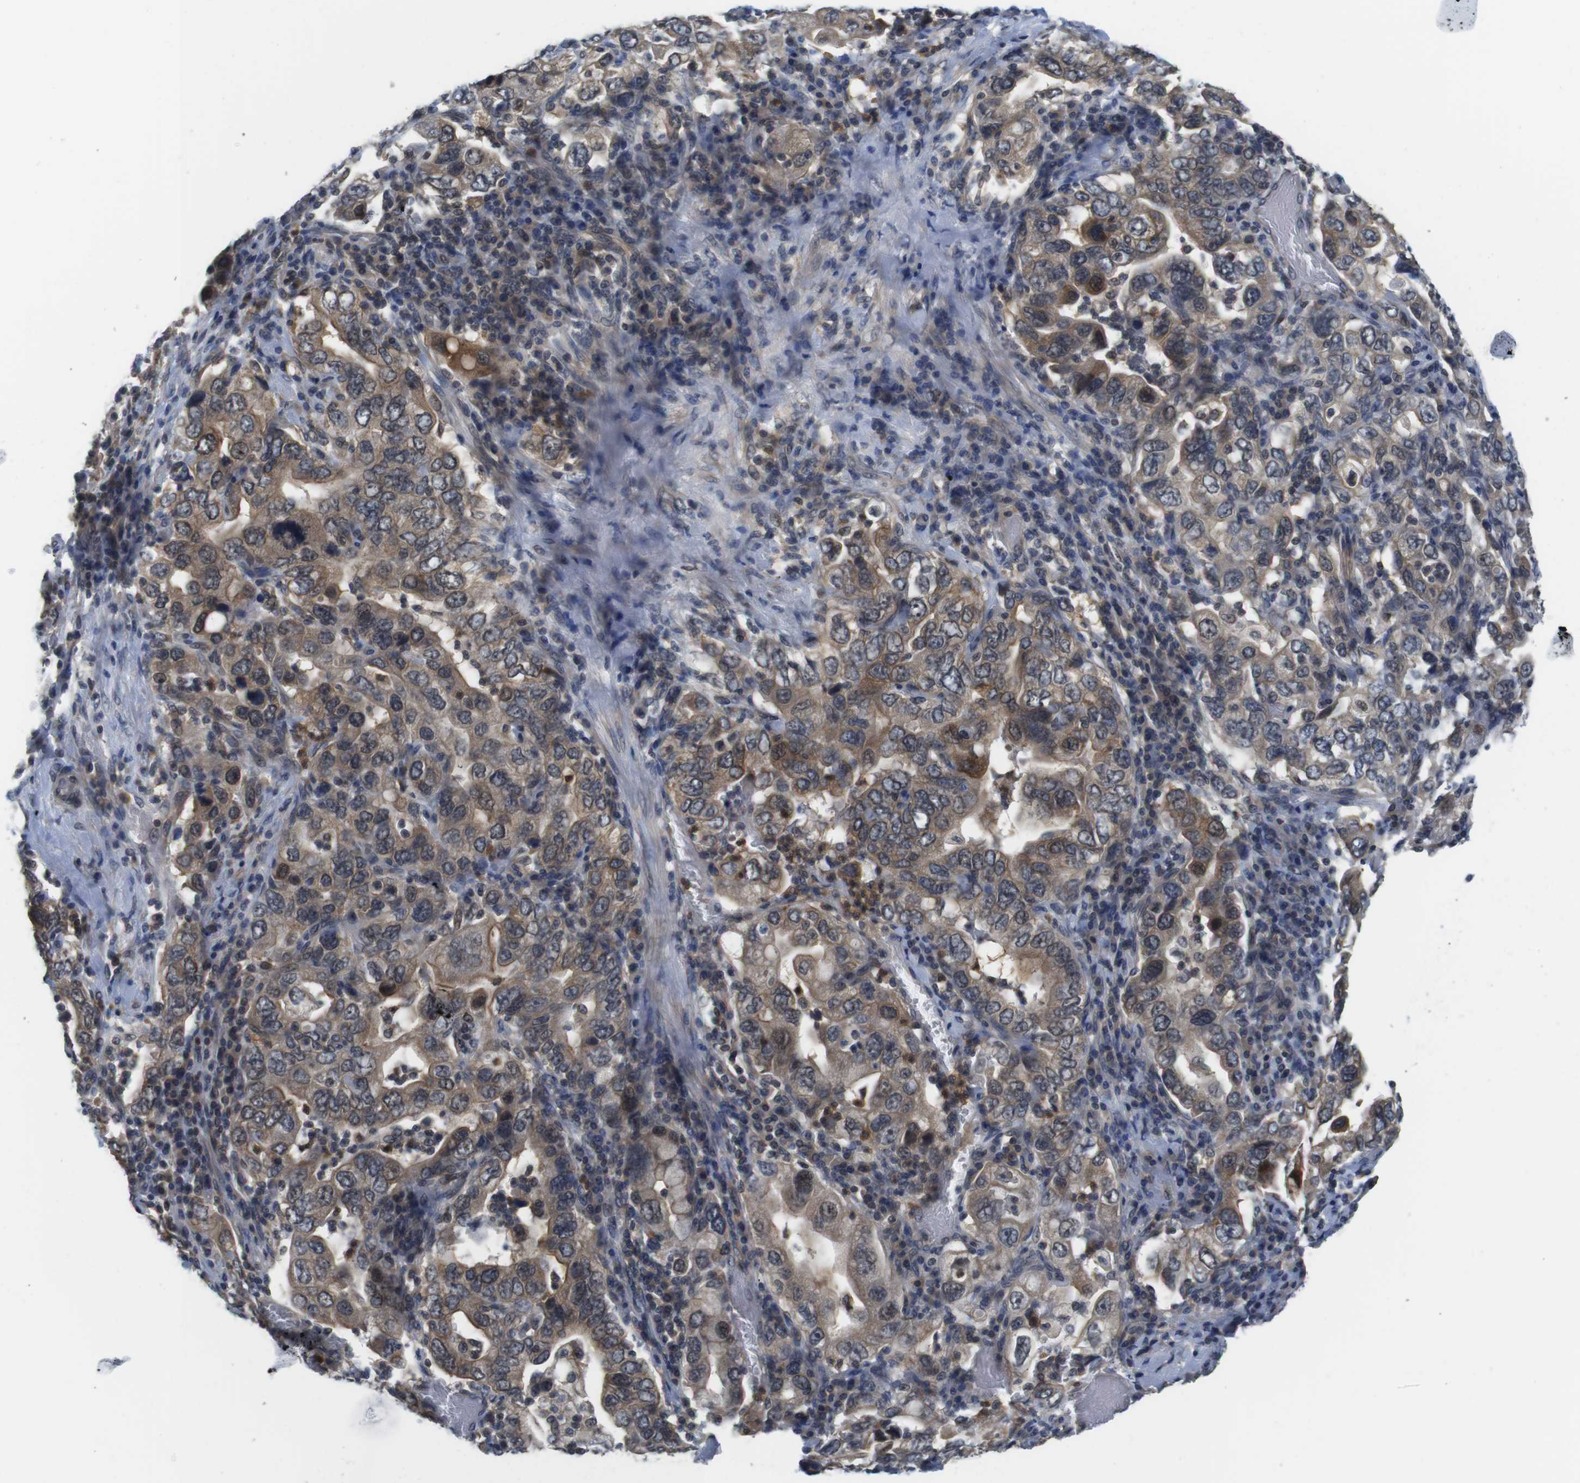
{"staining": {"intensity": "moderate", "quantity": ">75%", "location": "cytoplasmic/membranous"}, "tissue": "stomach cancer", "cell_type": "Tumor cells", "image_type": "cancer", "snomed": [{"axis": "morphology", "description": "Adenocarcinoma, NOS"}, {"axis": "topography", "description": "Stomach, upper"}], "caption": "IHC histopathology image of adenocarcinoma (stomach) stained for a protein (brown), which demonstrates medium levels of moderate cytoplasmic/membranous expression in approximately >75% of tumor cells.", "gene": "FADD", "patient": {"sex": "male", "age": 62}}